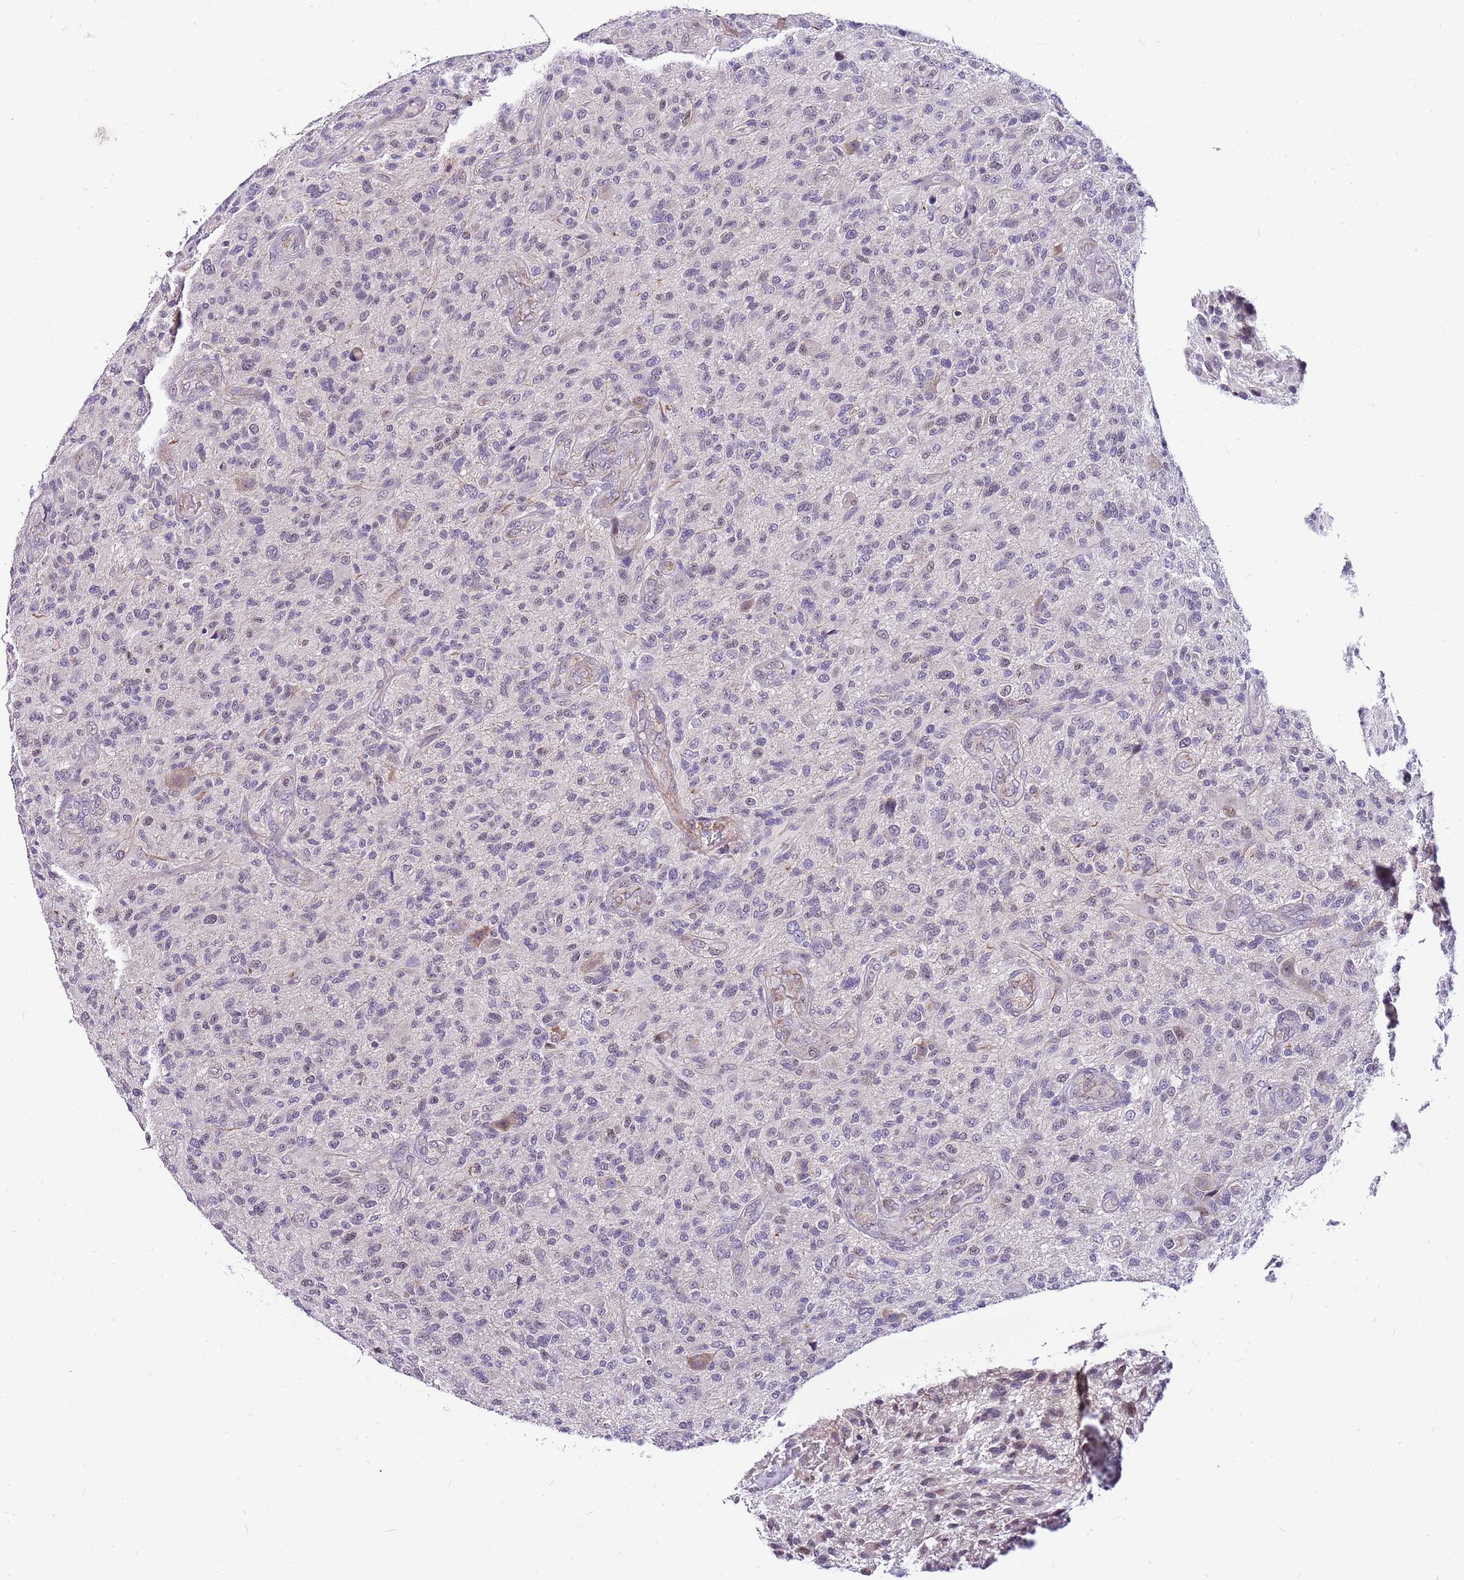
{"staining": {"intensity": "negative", "quantity": "none", "location": "none"}, "tissue": "glioma", "cell_type": "Tumor cells", "image_type": "cancer", "snomed": [{"axis": "morphology", "description": "Glioma, malignant, High grade"}, {"axis": "topography", "description": "Brain"}], "caption": "Immunohistochemical staining of glioma demonstrates no significant staining in tumor cells. The staining was performed using DAB (3,3'-diaminobenzidine) to visualize the protein expression in brown, while the nuclei were stained in blue with hematoxylin (Magnification: 20x).", "gene": "POLE3", "patient": {"sex": "male", "age": 47}}